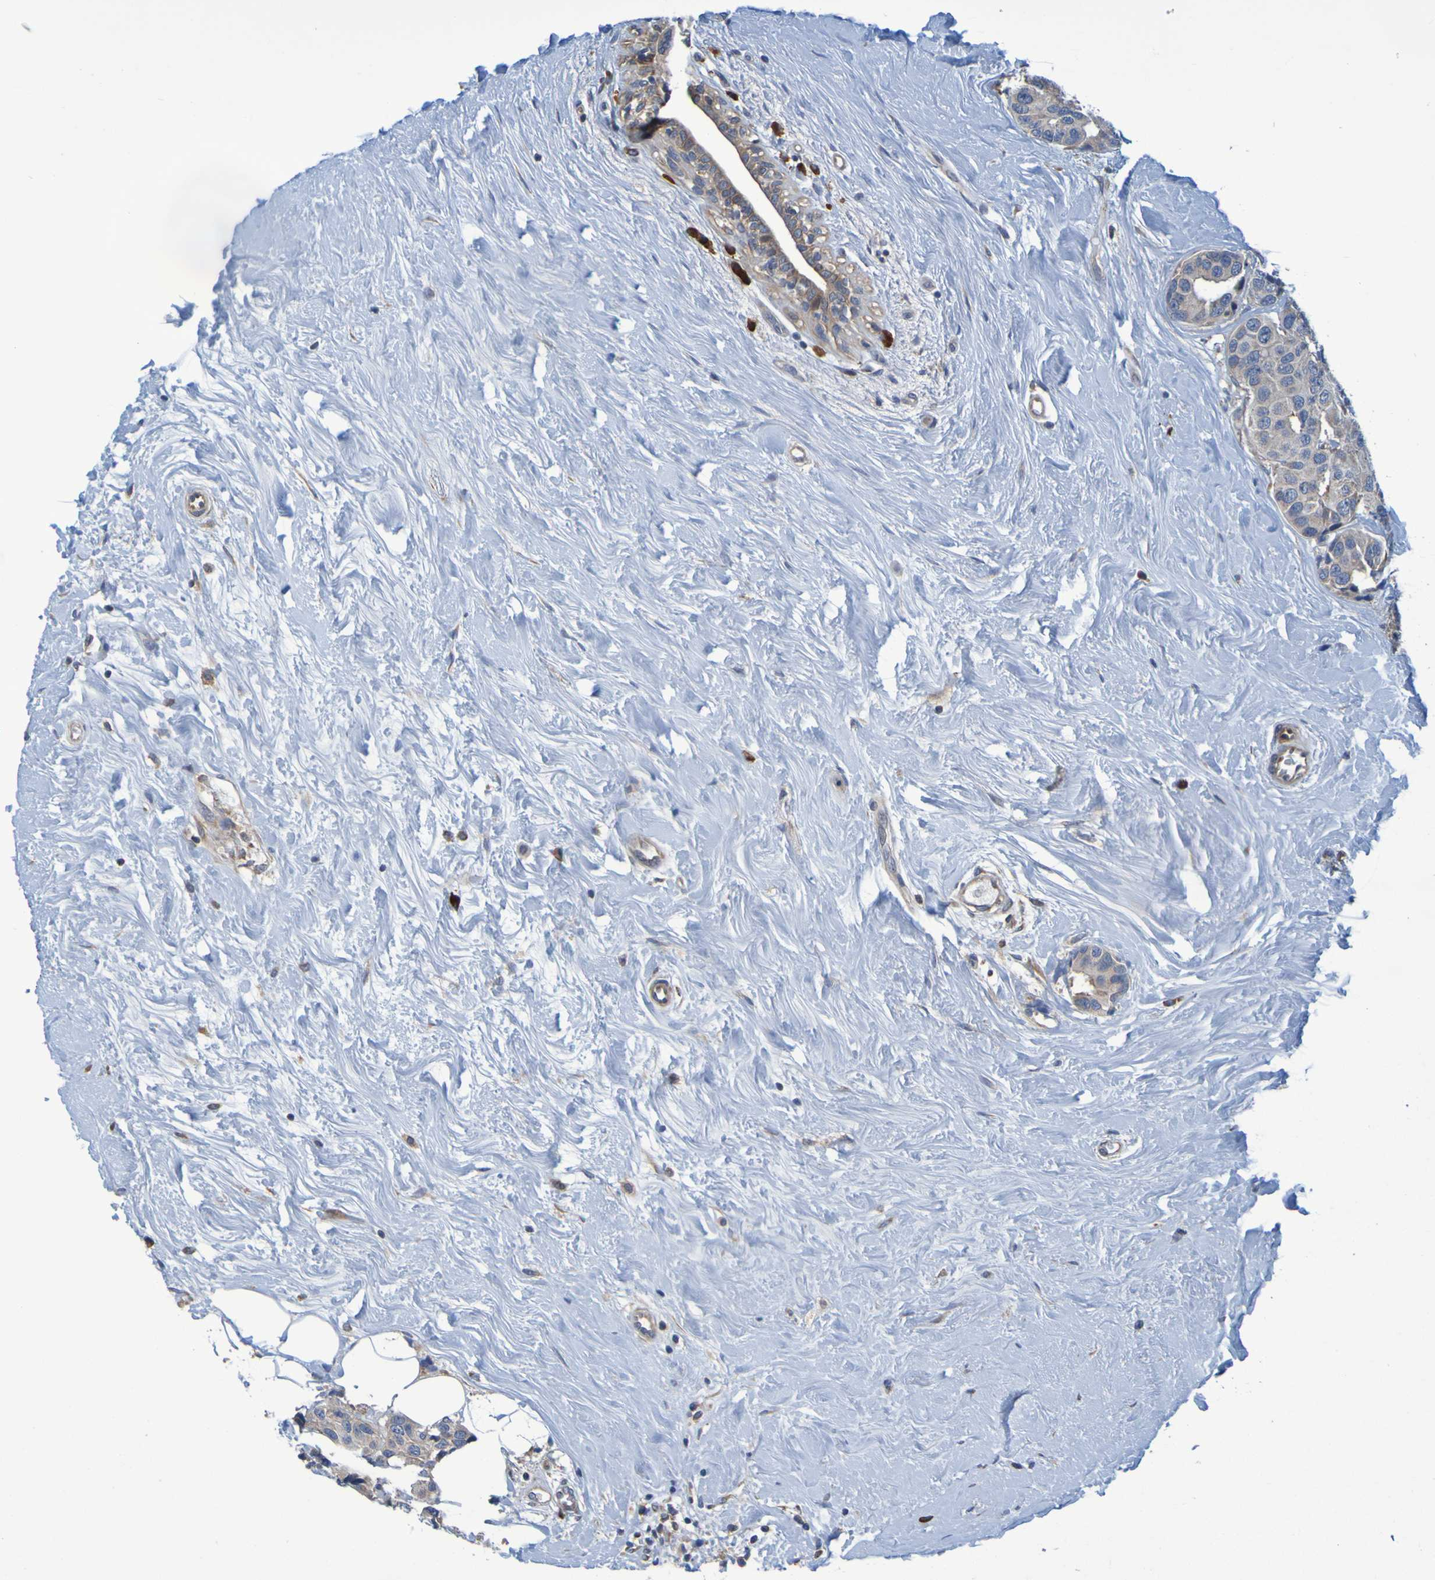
{"staining": {"intensity": "weak", "quantity": ">75%", "location": "cytoplasmic/membranous"}, "tissue": "breast cancer", "cell_type": "Tumor cells", "image_type": "cancer", "snomed": [{"axis": "morphology", "description": "Normal tissue, NOS"}, {"axis": "morphology", "description": "Duct carcinoma"}, {"axis": "topography", "description": "Breast"}], "caption": "Breast intraductal carcinoma was stained to show a protein in brown. There is low levels of weak cytoplasmic/membranous positivity in approximately >75% of tumor cells.", "gene": "CLDN18", "patient": {"sex": "female", "age": 39}}